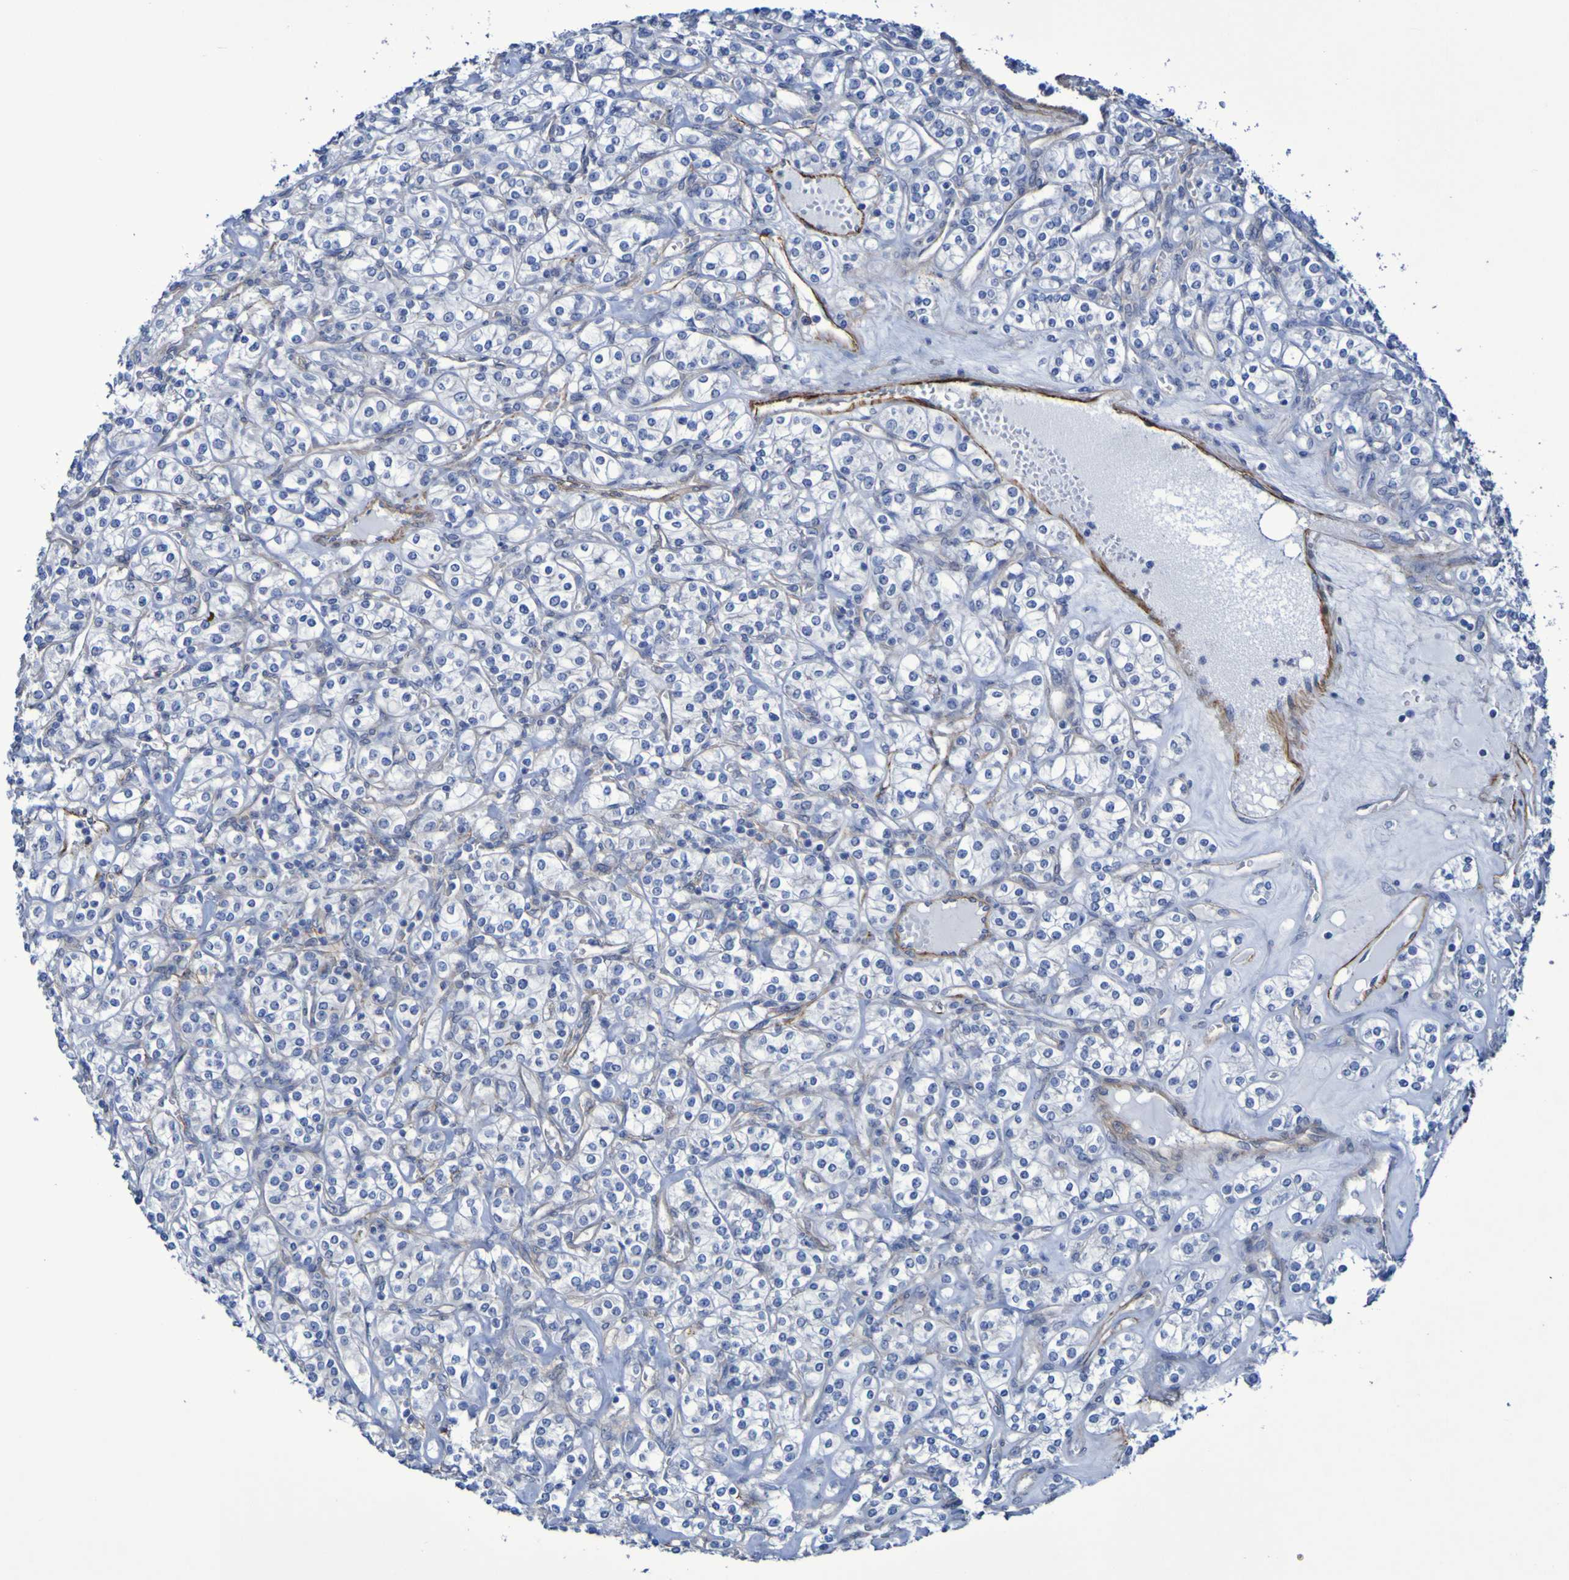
{"staining": {"intensity": "negative", "quantity": "none", "location": "none"}, "tissue": "renal cancer", "cell_type": "Tumor cells", "image_type": "cancer", "snomed": [{"axis": "morphology", "description": "Adenocarcinoma, NOS"}, {"axis": "topography", "description": "Kidney"}], "caption": "Immunohistochemistry (IHC) of renal cancer demonstrates no positivity in tumor cells.", "gene": "LPP", "patient": {"sex": "male", "age": 77}}